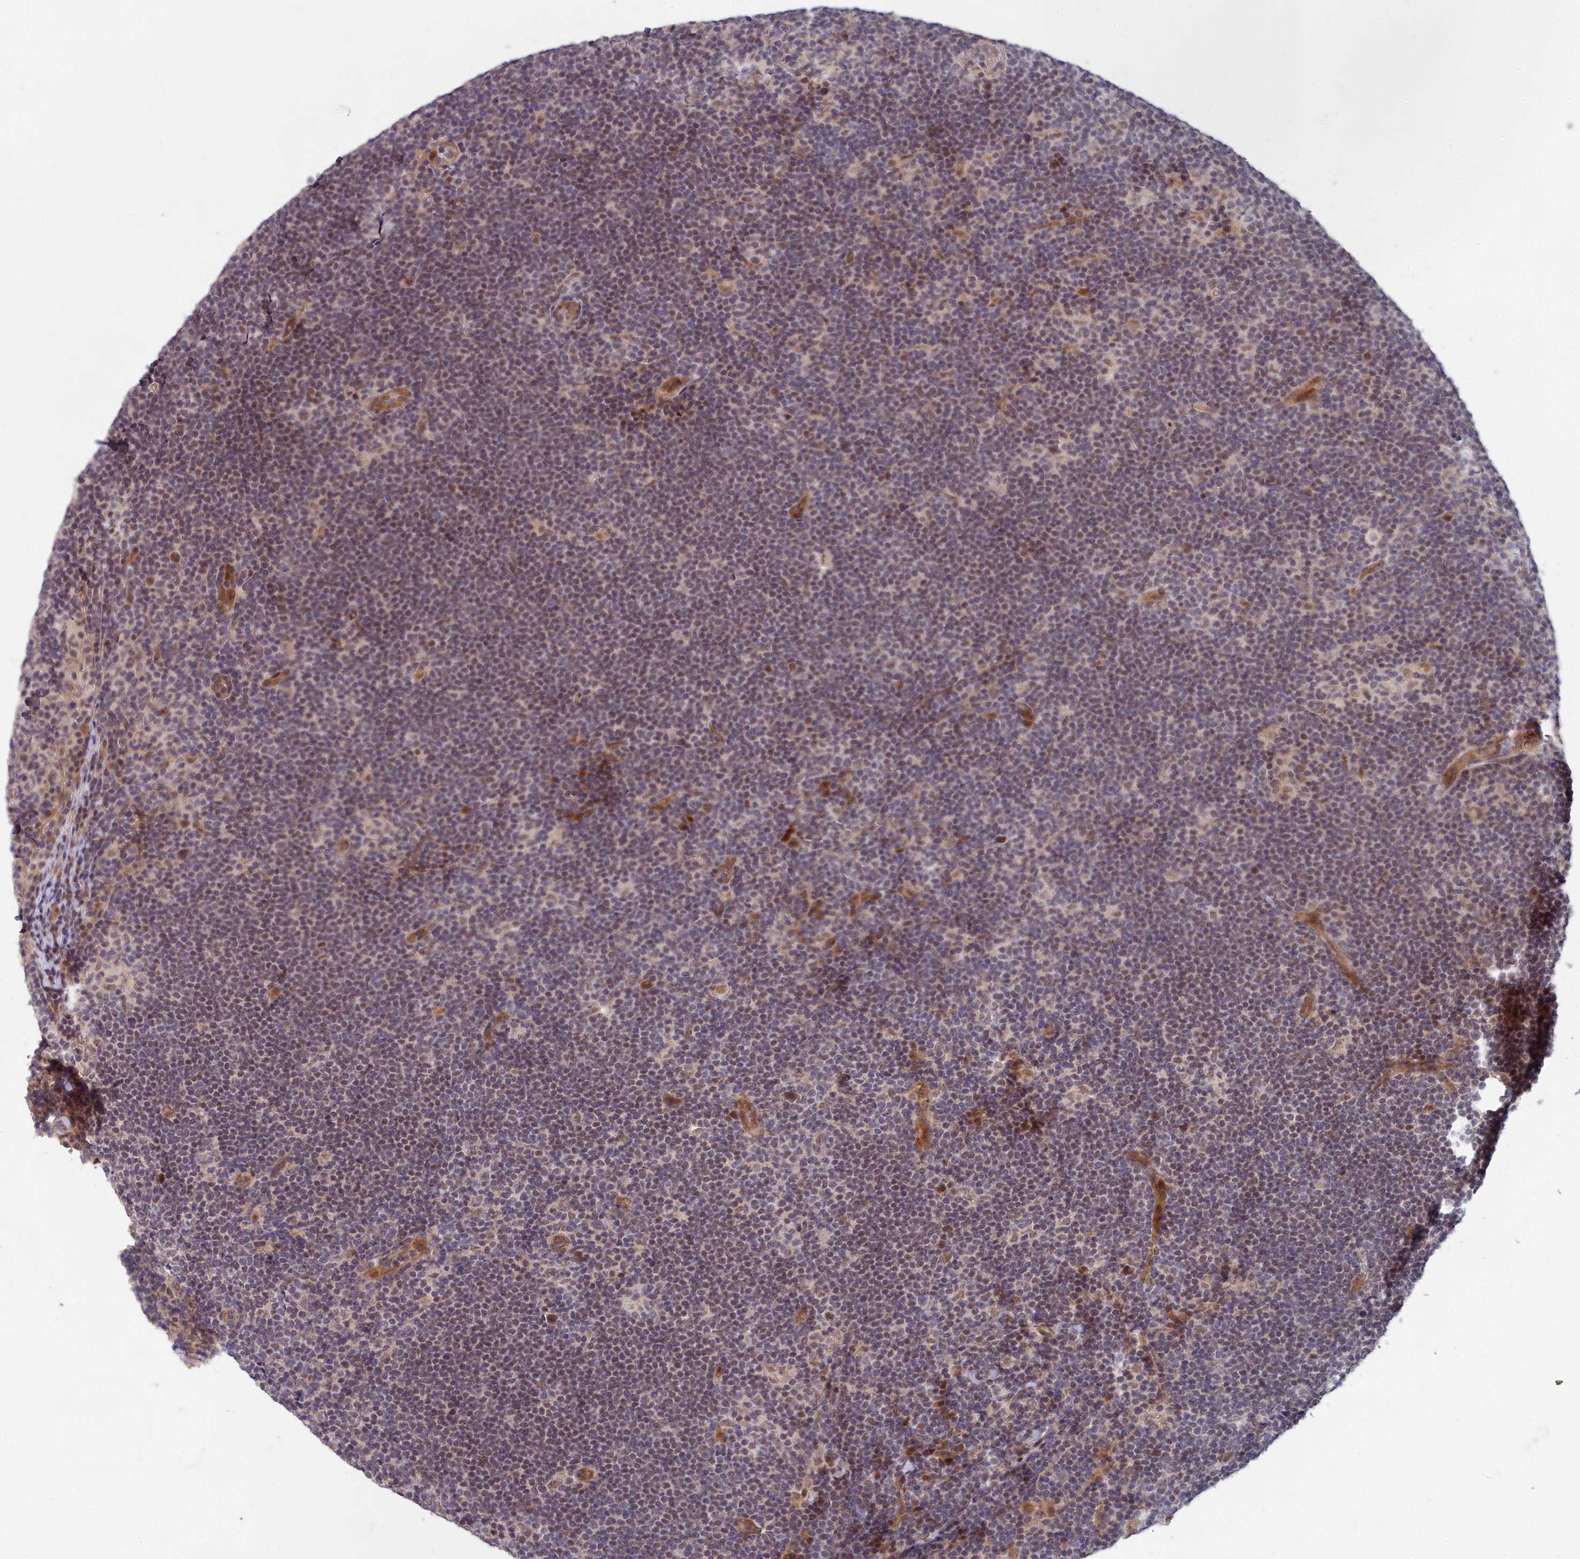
{"staining": {"intensity": "negative", "quantity": "none", "location": "none"}, "tissue": "lymphoma", "cell_type": "Tumor cells", "image_type": "cancer", "snomed": [{"axis": "morphology", "description": "Hodgkin's disease, NOS"}, {"axis": "topography", "description": "Lymph node"}], "caption": "Tumor cells are negative for brown protein staining in lymphoma.", "gene": "EARS2", "patient": {"sex": "female", "age": 57}}